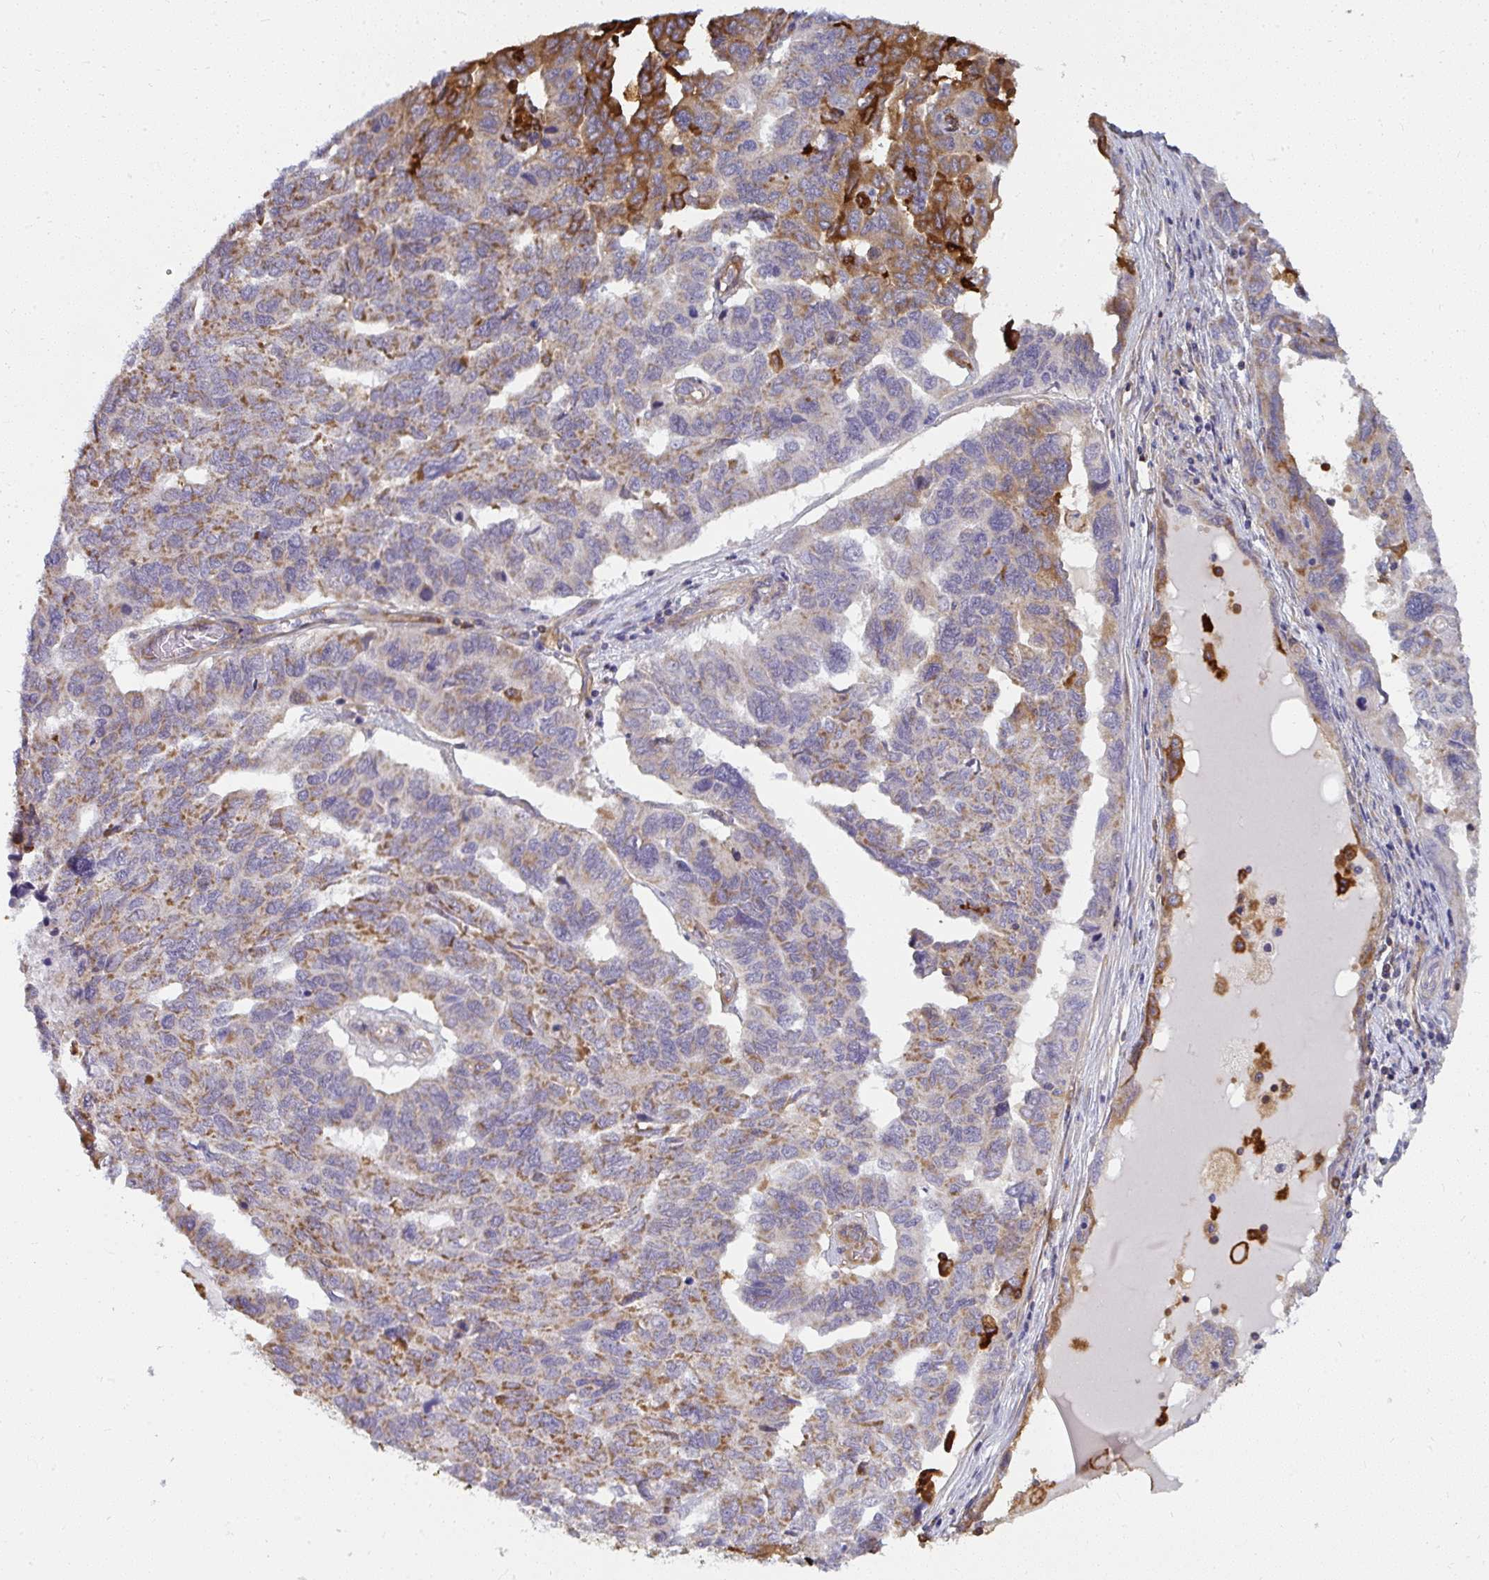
{"staining": {"intensity": "strong", "quantity": "25%-75%", "location": "cytoplasmic/membranous"}, "tissue": "ovarian cancer", "cell_type": "Tumor cells", "image_type": "cancer", "snomed": [{"axis": "morphology", "description": "Cystadenocarcinoma, serous, NOS"}, {"axis": "topography", "description": "Ovary"}], "caption": "Strong cytoplasmic/membranous protein expression is appreciated in about 25%-75% of tumor cells in ovarian cancer (serous cystadenocarcinoma).", "gene": "IFIT3", "patient": {"sex": "female", "age": 64}}